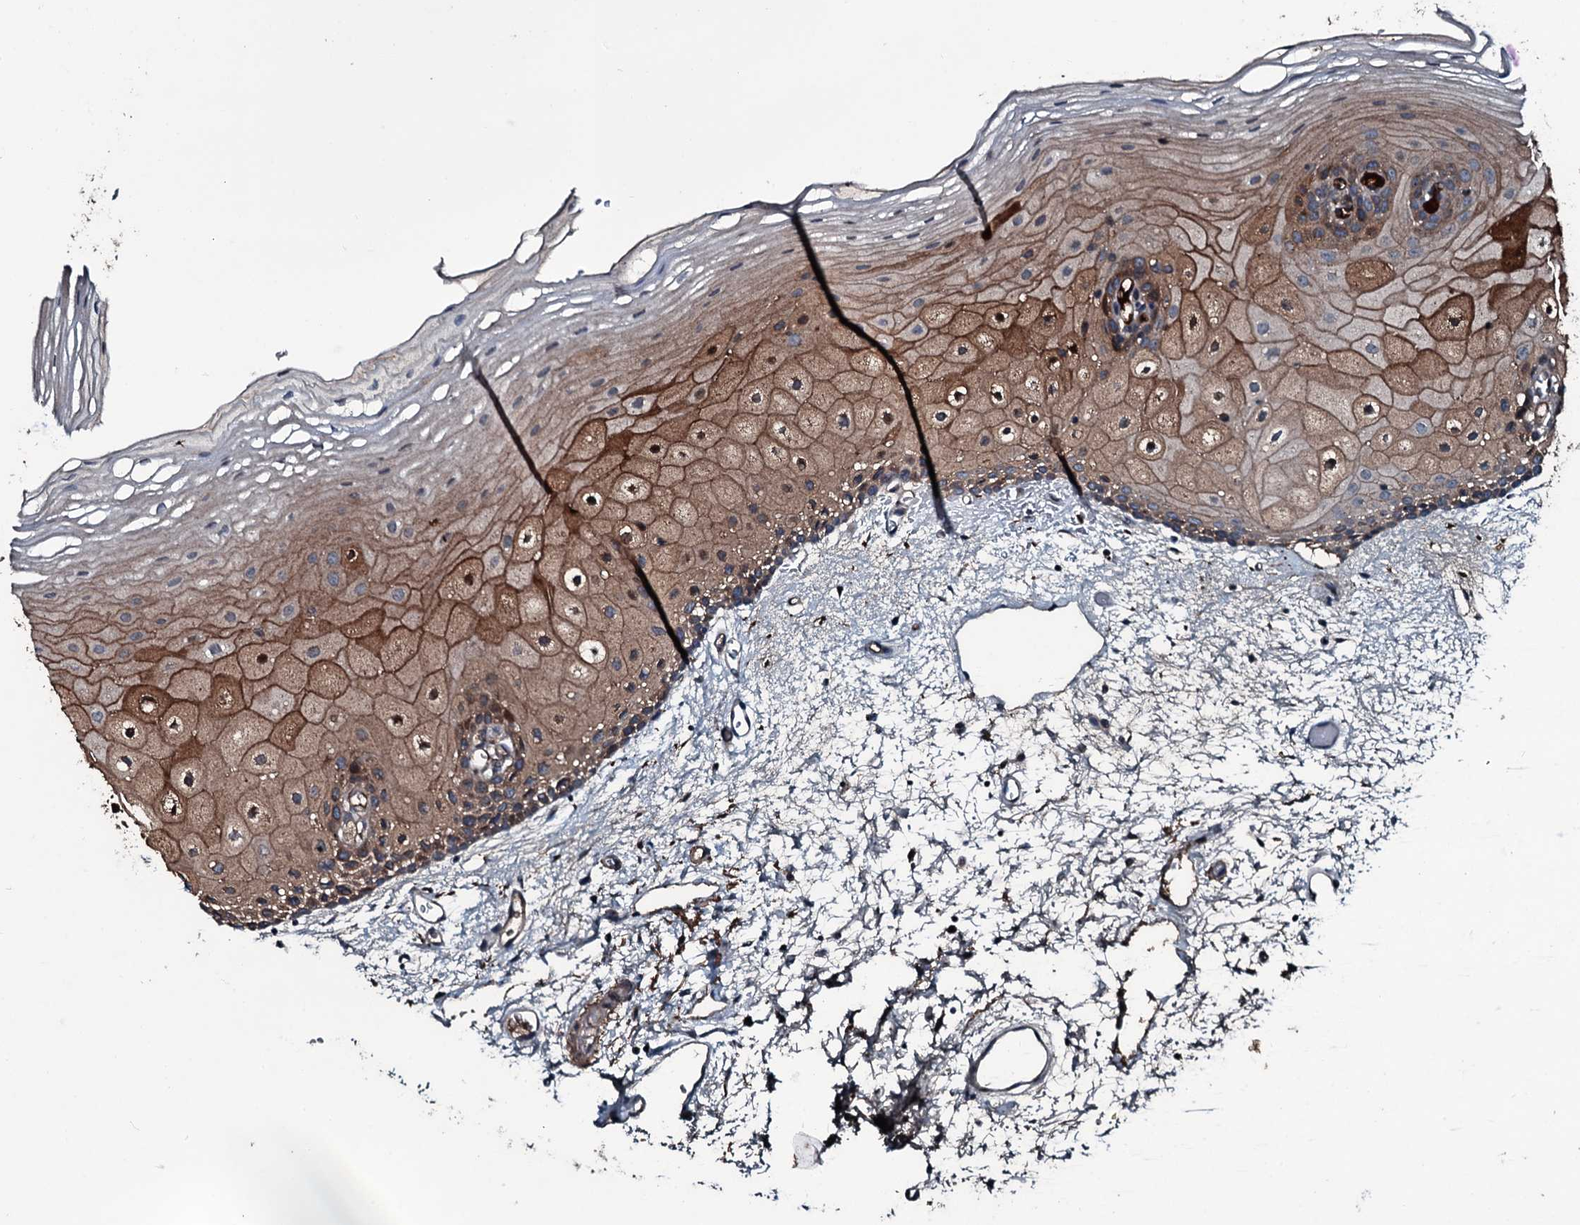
{"staining": {"intensity": "strong", "quantity": "25%-75%", "location": "cytoplasmic/membranous,nuclear"}, "tissue": "oral mucosa", "cell_type": "Squamous epithelial cells", "image_type": "normal", "snomed": [{"axis": "morphology", "description": "Normal tissue, NOS"}, {"axis": "topography", "description": "Oral tissue"}], "caption": "A high-resolution photomicrograph shows IHC staining of unremarkable oral mucosa, which shows strong cytoplasmic/membranous,nuclear expression in approximately 25%-75% of squamous epithelial cells.", "gene": "AARS1", "patient": {"sex": "female", "age": 70}}